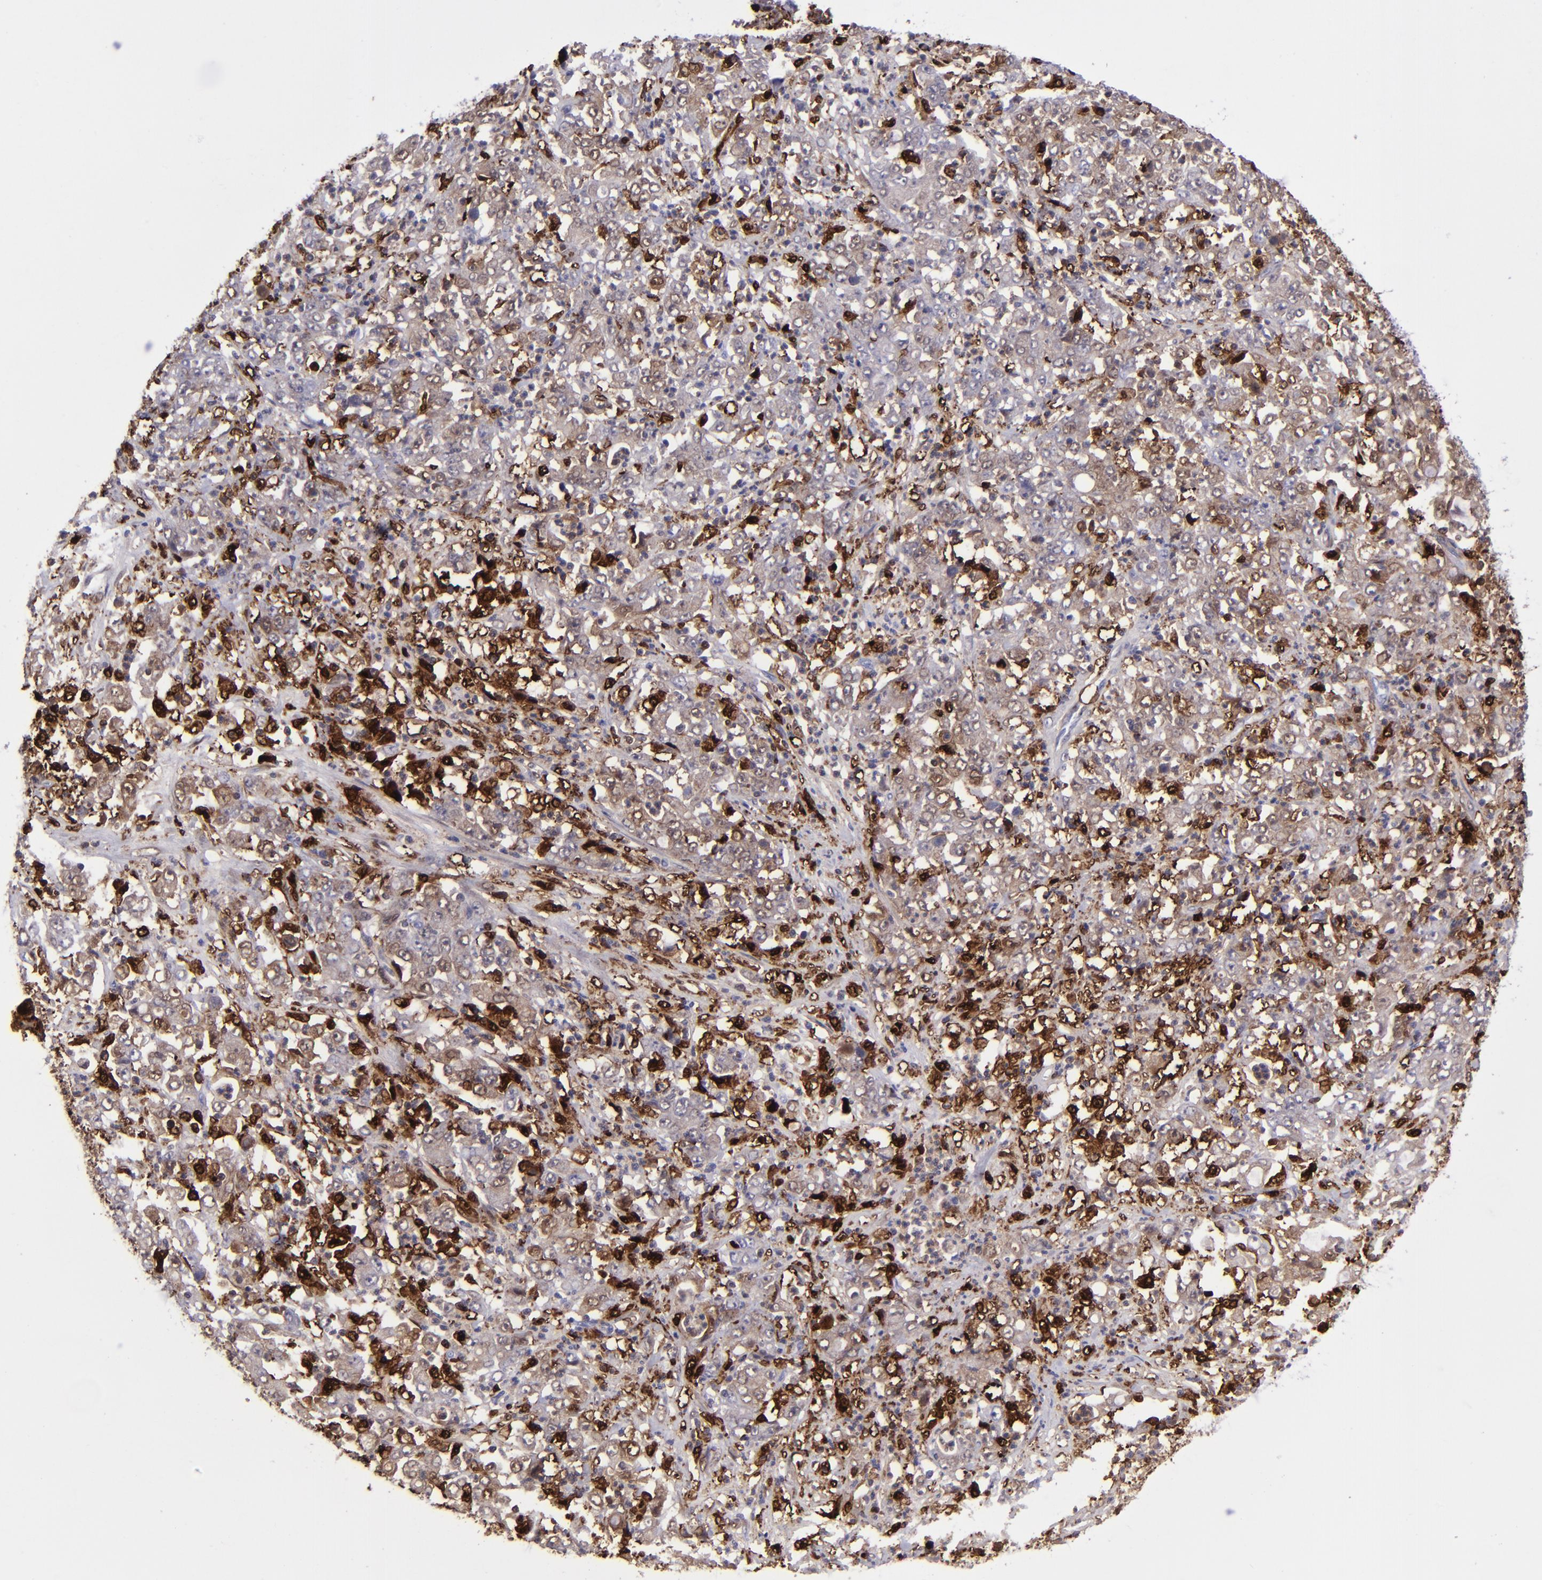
{"staining": {"intensity": "moderate", "quantity": ">75%", "location": "cytoplasmic/membranous"}, "tissue": "stomach cancer", "cell_type": "Tumor cells", "image_type": "cancer", "snomed": [{"axis": "morphology", "description": "Adenocarcinoma, NOS"}, {"axis": "topography", "description": "Stomach, lower"}], "caption": "IHC of human stomach cancer (adenocarcinoma) shows medium levels of moderate cytoplasmic/membranous positivity in about >75% of tumor cells. The protein of interest is stained brown, and the nuclei are stained in blue (DAB IHC with brightfield microscopy, high magnification).", "gene": "TYMP", "patient": {"sex": "female", "age": 71}}